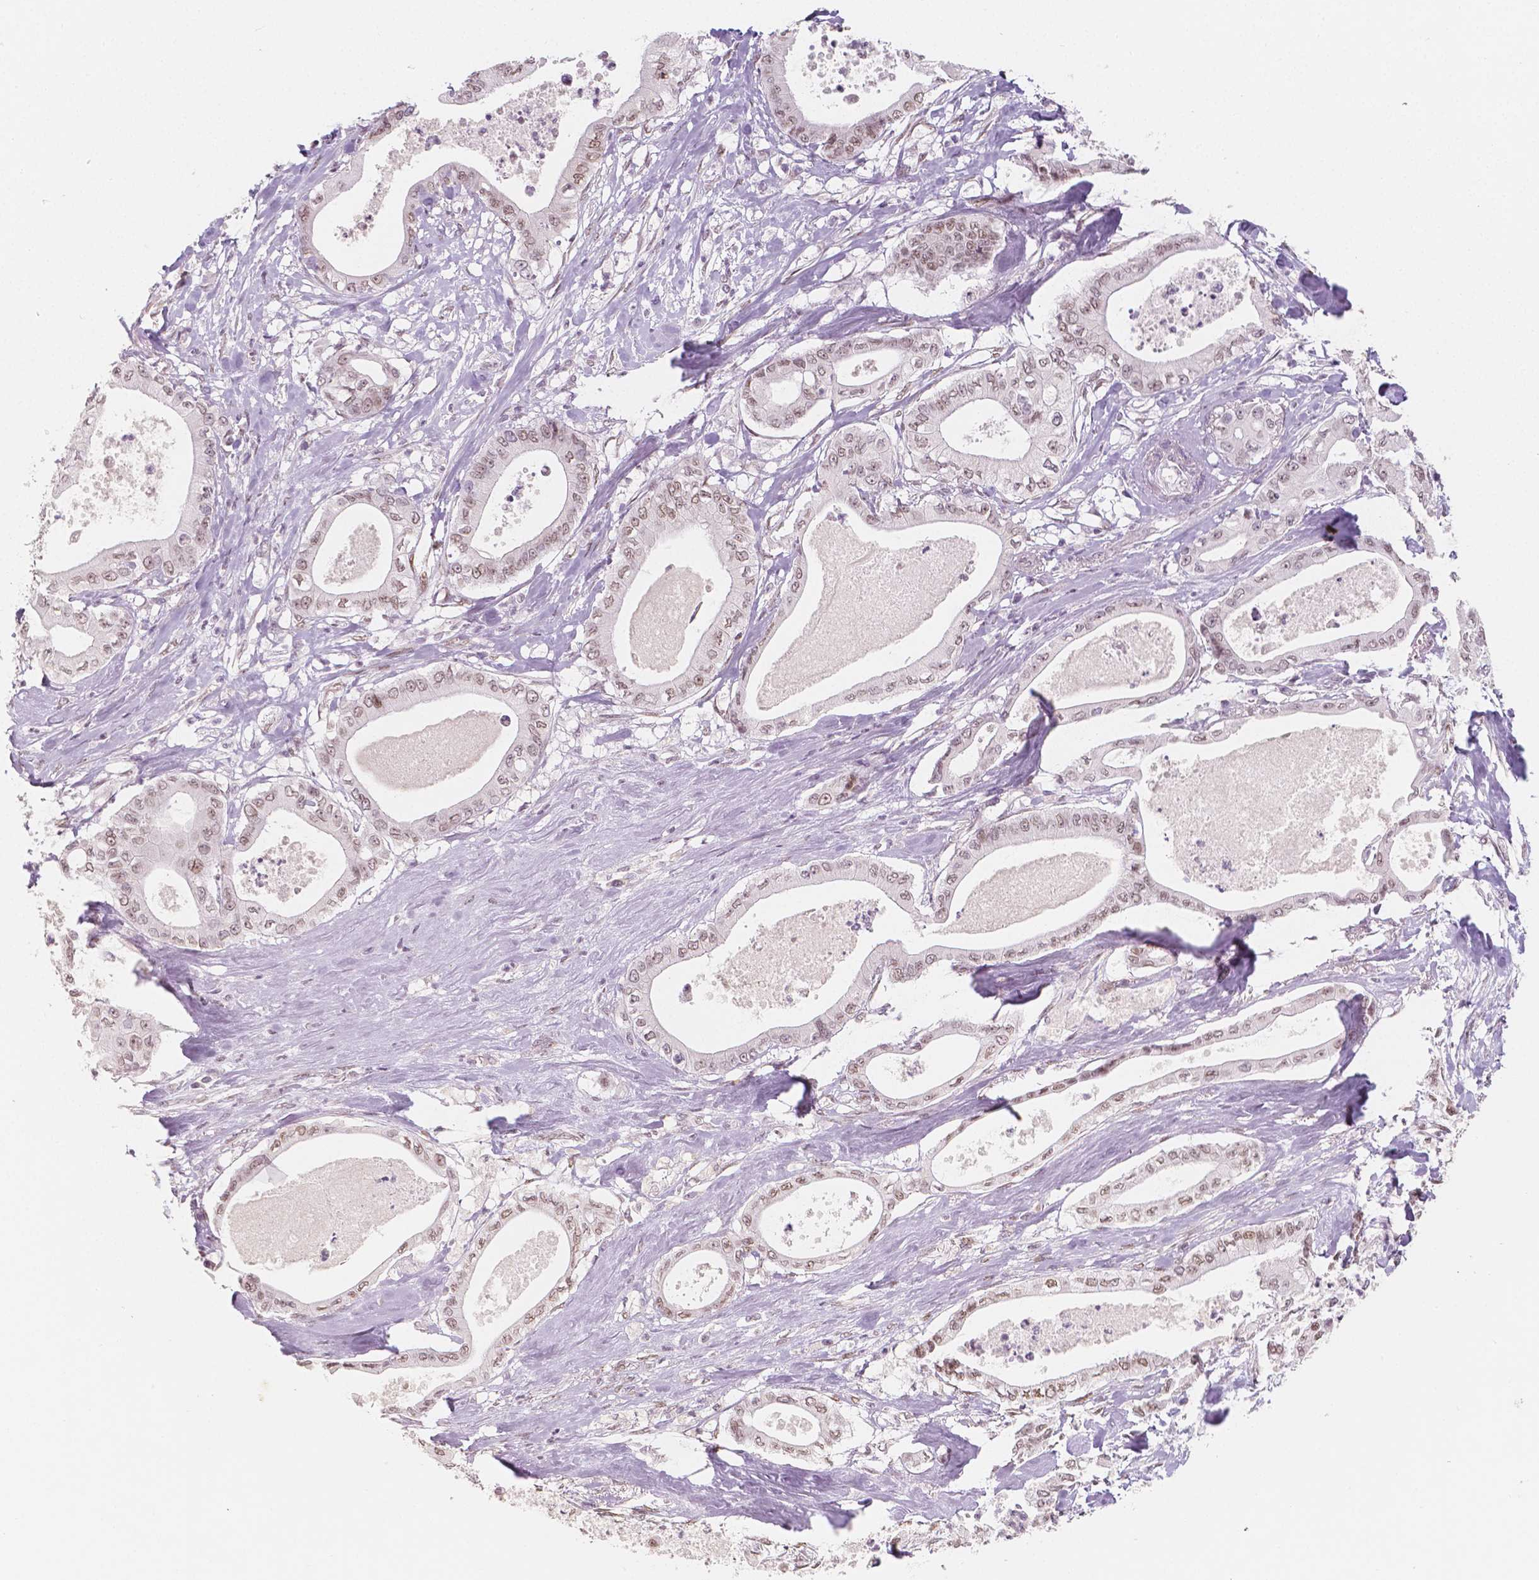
{"staining": {"intensity": "weak", "quantity": ">75%", "location": "nuclear"}, "tissue": "pancreatic cancer", "cell_type": "Tumor cells", "image_type": "cancer", "snomed": [{"axis": "morphology", "description": "Adenocarcinoma, NOS"}, {"axis": "topography", "description": "Pancreas"}], "caption": "High-magnification brightfield microscopy of pancreatic cancer stained with DAB (3,3'-diaminobenzidine) (brown) and counterstained with hematoxylin (blue). tumor cells exhibit weak nuclear expression is present in approximately>75% of cells. The staining was performed using DAB, with brown indicating positive protein expression. Nuclei are stained blue with hematoxylin.", "gene": "KDM5B", "patient": {"sex": "male", "age": 71}}